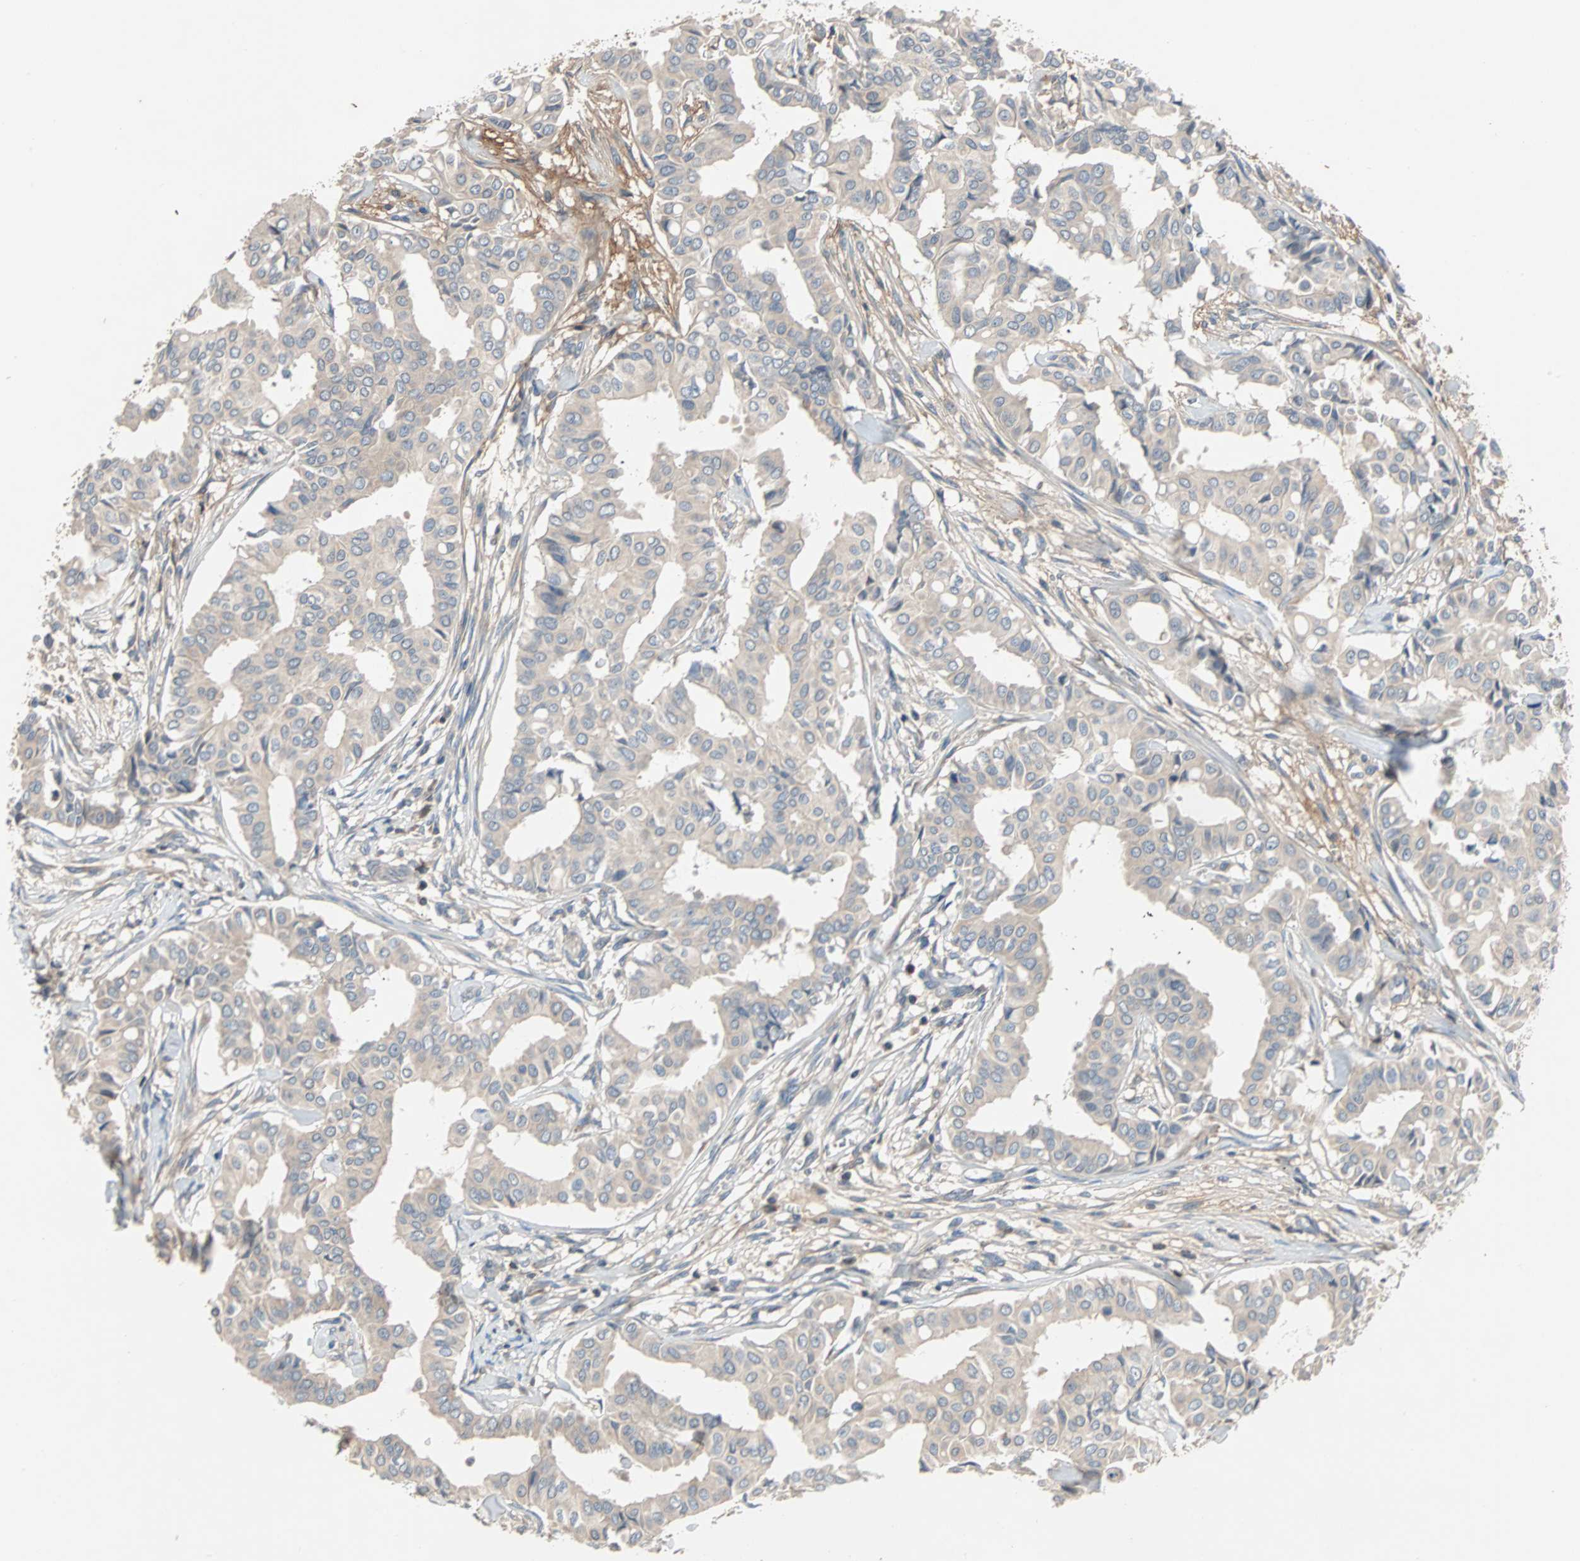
{"staining": {"intensity": "negative", "quantity": "none", "location": "none"}, "tissue": "head and neck cancer", "cell_type": "Tumor cells", "image_type": "cancer", "snomed": [{"axis": "morphology", "description": "Adenocarcinoma, NOS"}, {"axis": "topography", "description": "Salivary gland"}, {"axis": "topography", "description": "Head-Neck"}], "caption": "High magnification brightfield microscopy of head and neck cancer stained with DAB (3,3'-diaminobenzidine) (brown) and counterstained with hematoxylin (blue): tumor cells show no significant positivity.", "gene": "MAP4K1", "patient": {"sex": "female", "age": 59}}